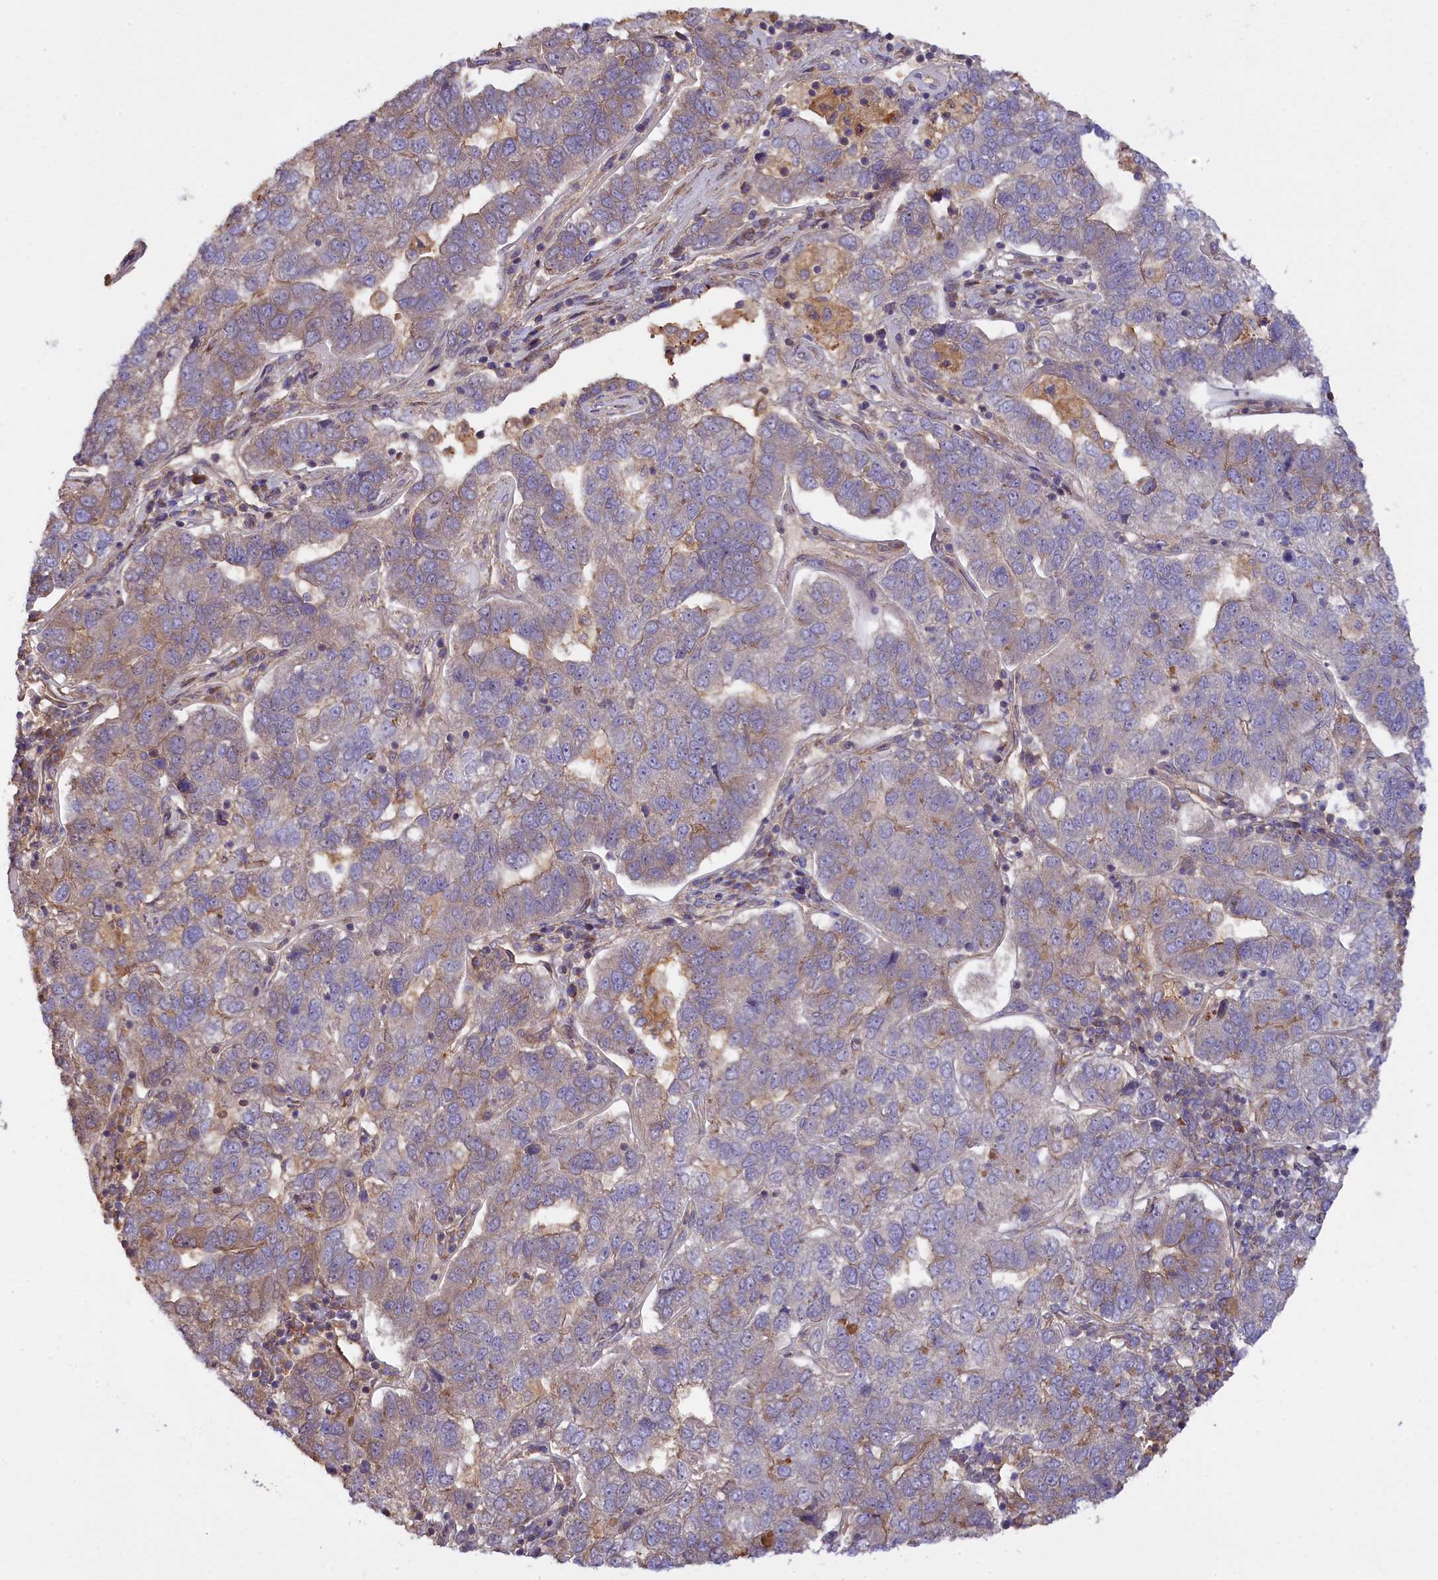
{"staining": {"intensity": "moderate", "quantity": "<25%", "location": "cytoplasmic/membranous"}, "tissue": "pancreatic cancer", "cell_type": "Tumor cells", "image_type": "cancer", "snomed": [{"axis": "morphology", "description": "Adenocarcinoma, NOS"}, {"axis": "topography", "description": "Pancreas"}], "caption": "This image shows adenocarcinoma (pancreatic) stained with immunohistochemistry to label a protein in brown. The cytoplasmic/membranous of tumor cells show moderate positivity for the protein. Nuclei are counter-stained blue.", "gene": "FUZ", "patient": {"sex": "female", "age": 61}}